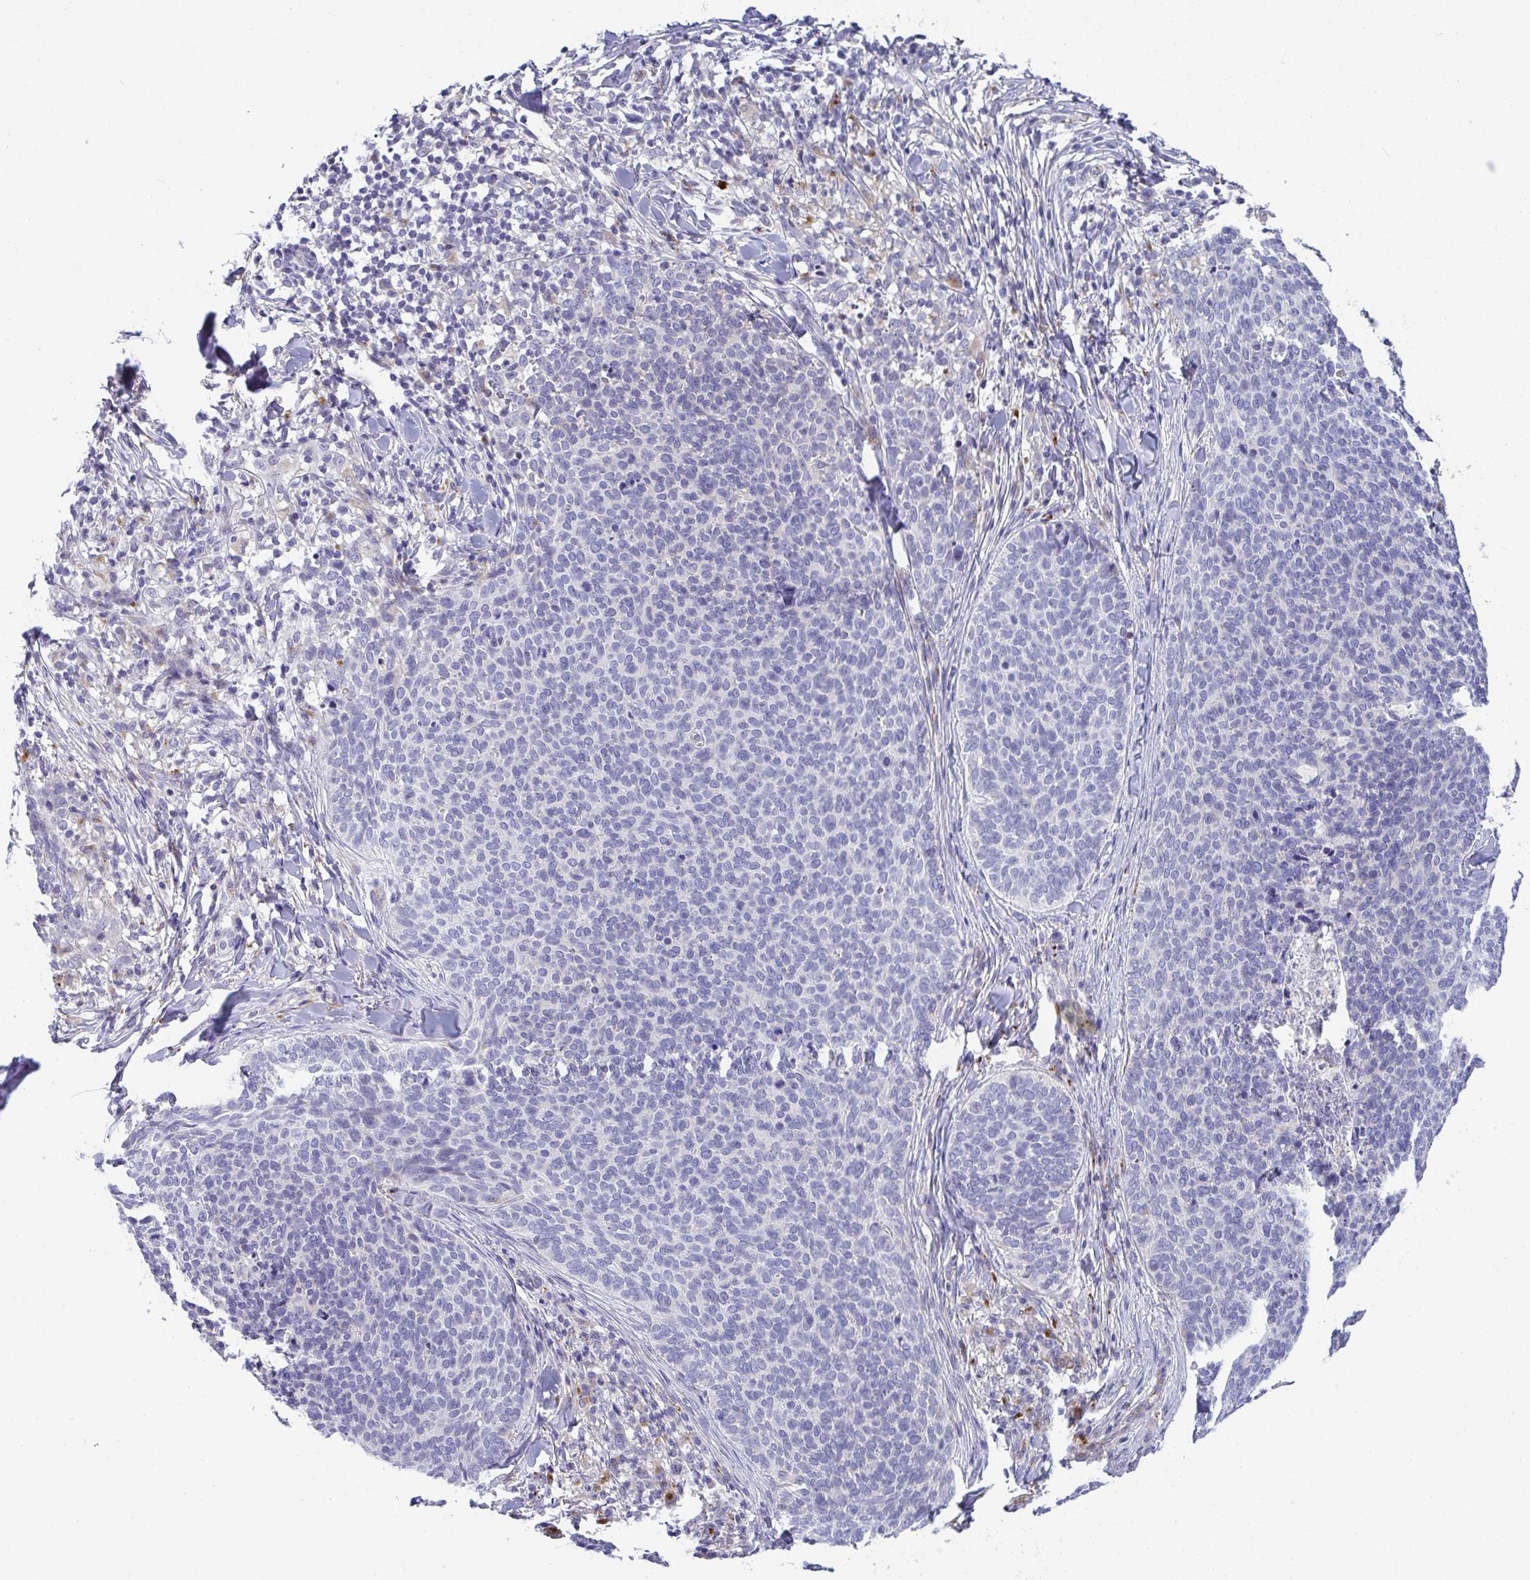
{"staining": {"intensity": "negative", "quantity": "none", "location": "none"}, "tissue": "skin cancer", "cell_type": "Tumor cells", "image_type": "cancer", "snomed": [{"axis": "morphology", "description": "Basal cell carcinoma"}, {"axis": "topography", "description": "Skin"}, {"axis": "topography", "description": "Skin of face"}], "caption": "Tumor cells are negative for brown protein staining in skin cancer (basal cell carcinoma).", "gene": "TOR1AIP2", "patient": {"sex": "male", "age": 56}}